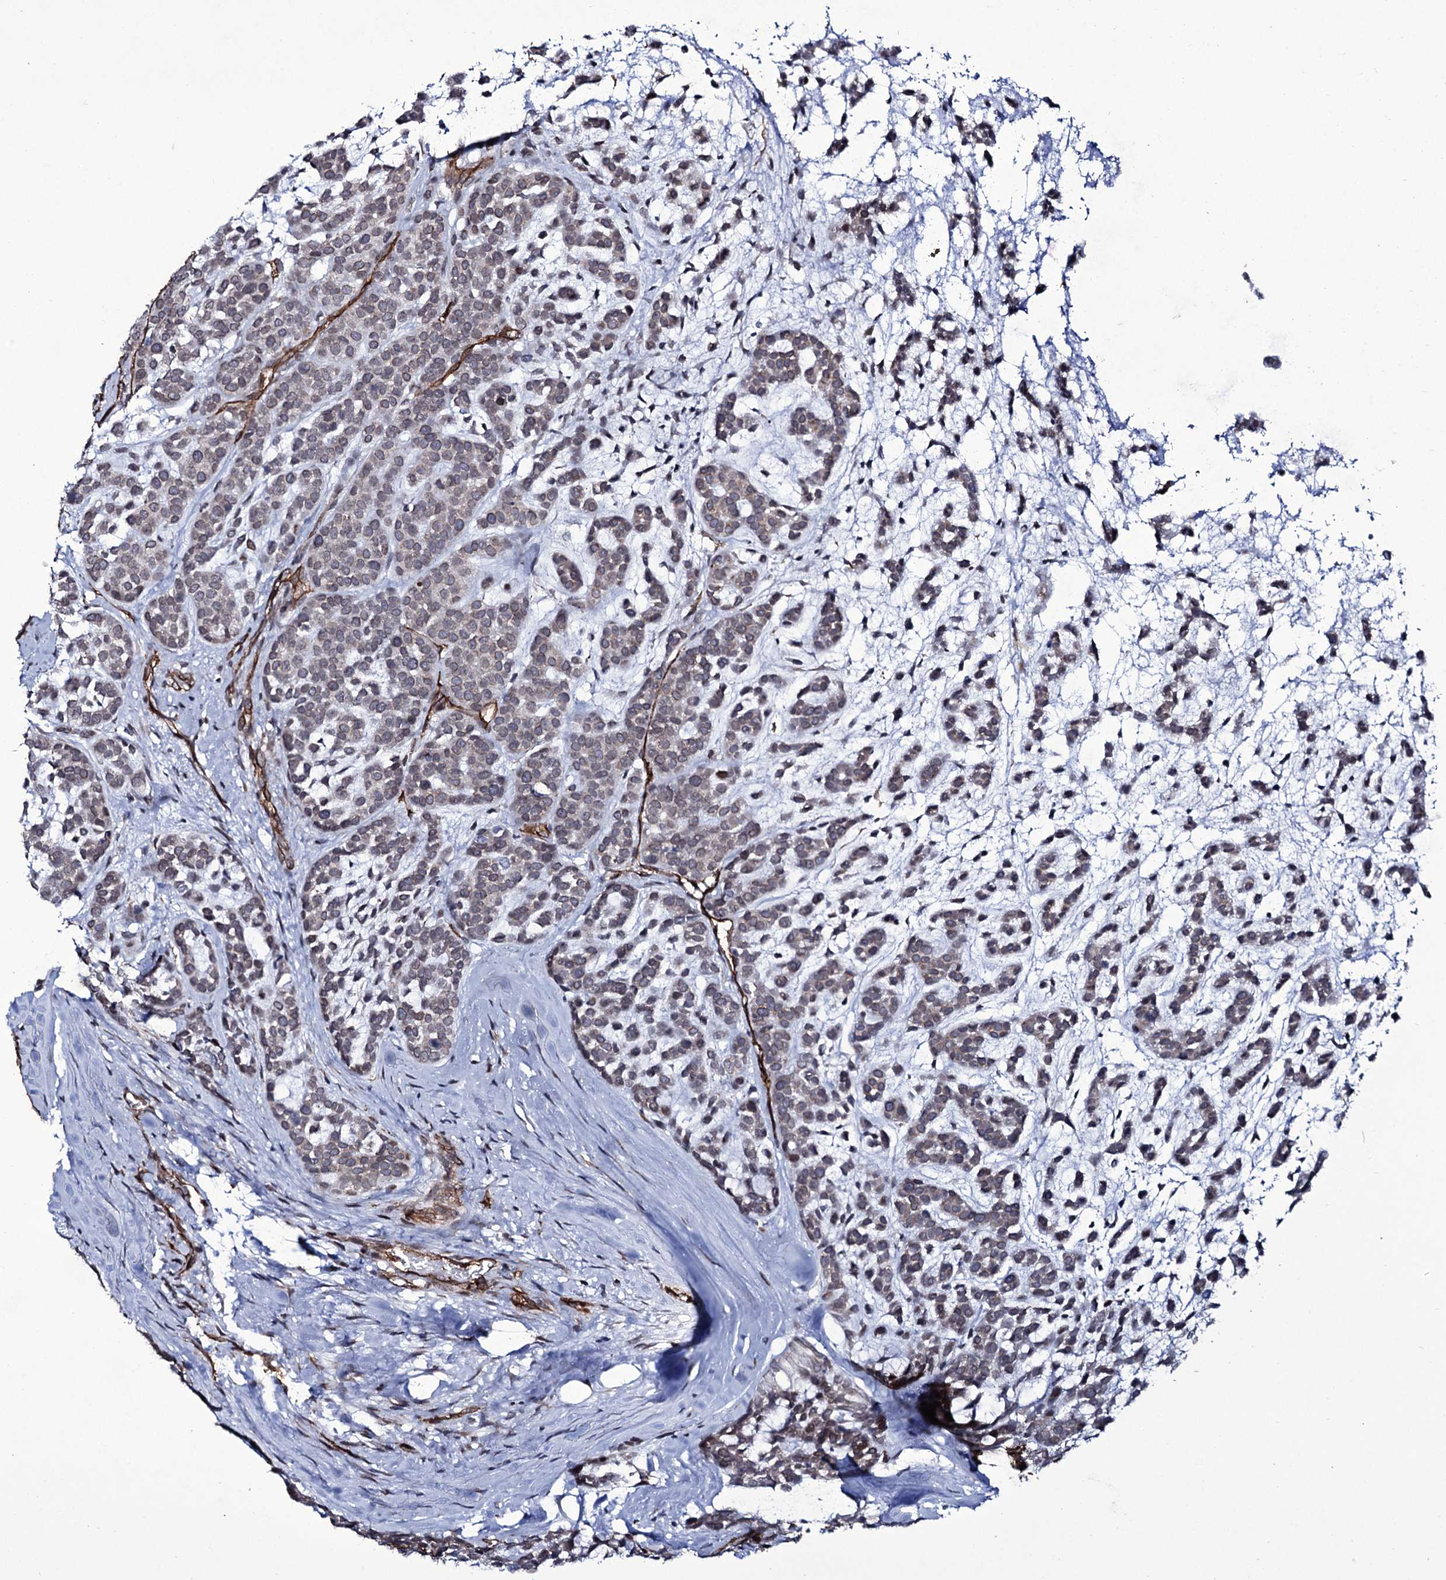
{"staining": {"intensity": "negative", "quantity": "none", "location": "none"}, "tissue": "head and neck cancer", "cell_type": "Tumor cells", "image_type": "cancer", "snomed": [{"axis": "morphology", "description": "Adenocarcinoma, NOS"}, {"axis": "morphology", "description": "Adenoma, NOS"}, {"axis": "topography", "description": "Head-Neck"}], "caption": "Immunohistochemical staining of head and neck cancer exhibits no significant expression in tumor cells.", "gene": "ZC3H12C", "patient": {"sex": "female", "age": 55}}